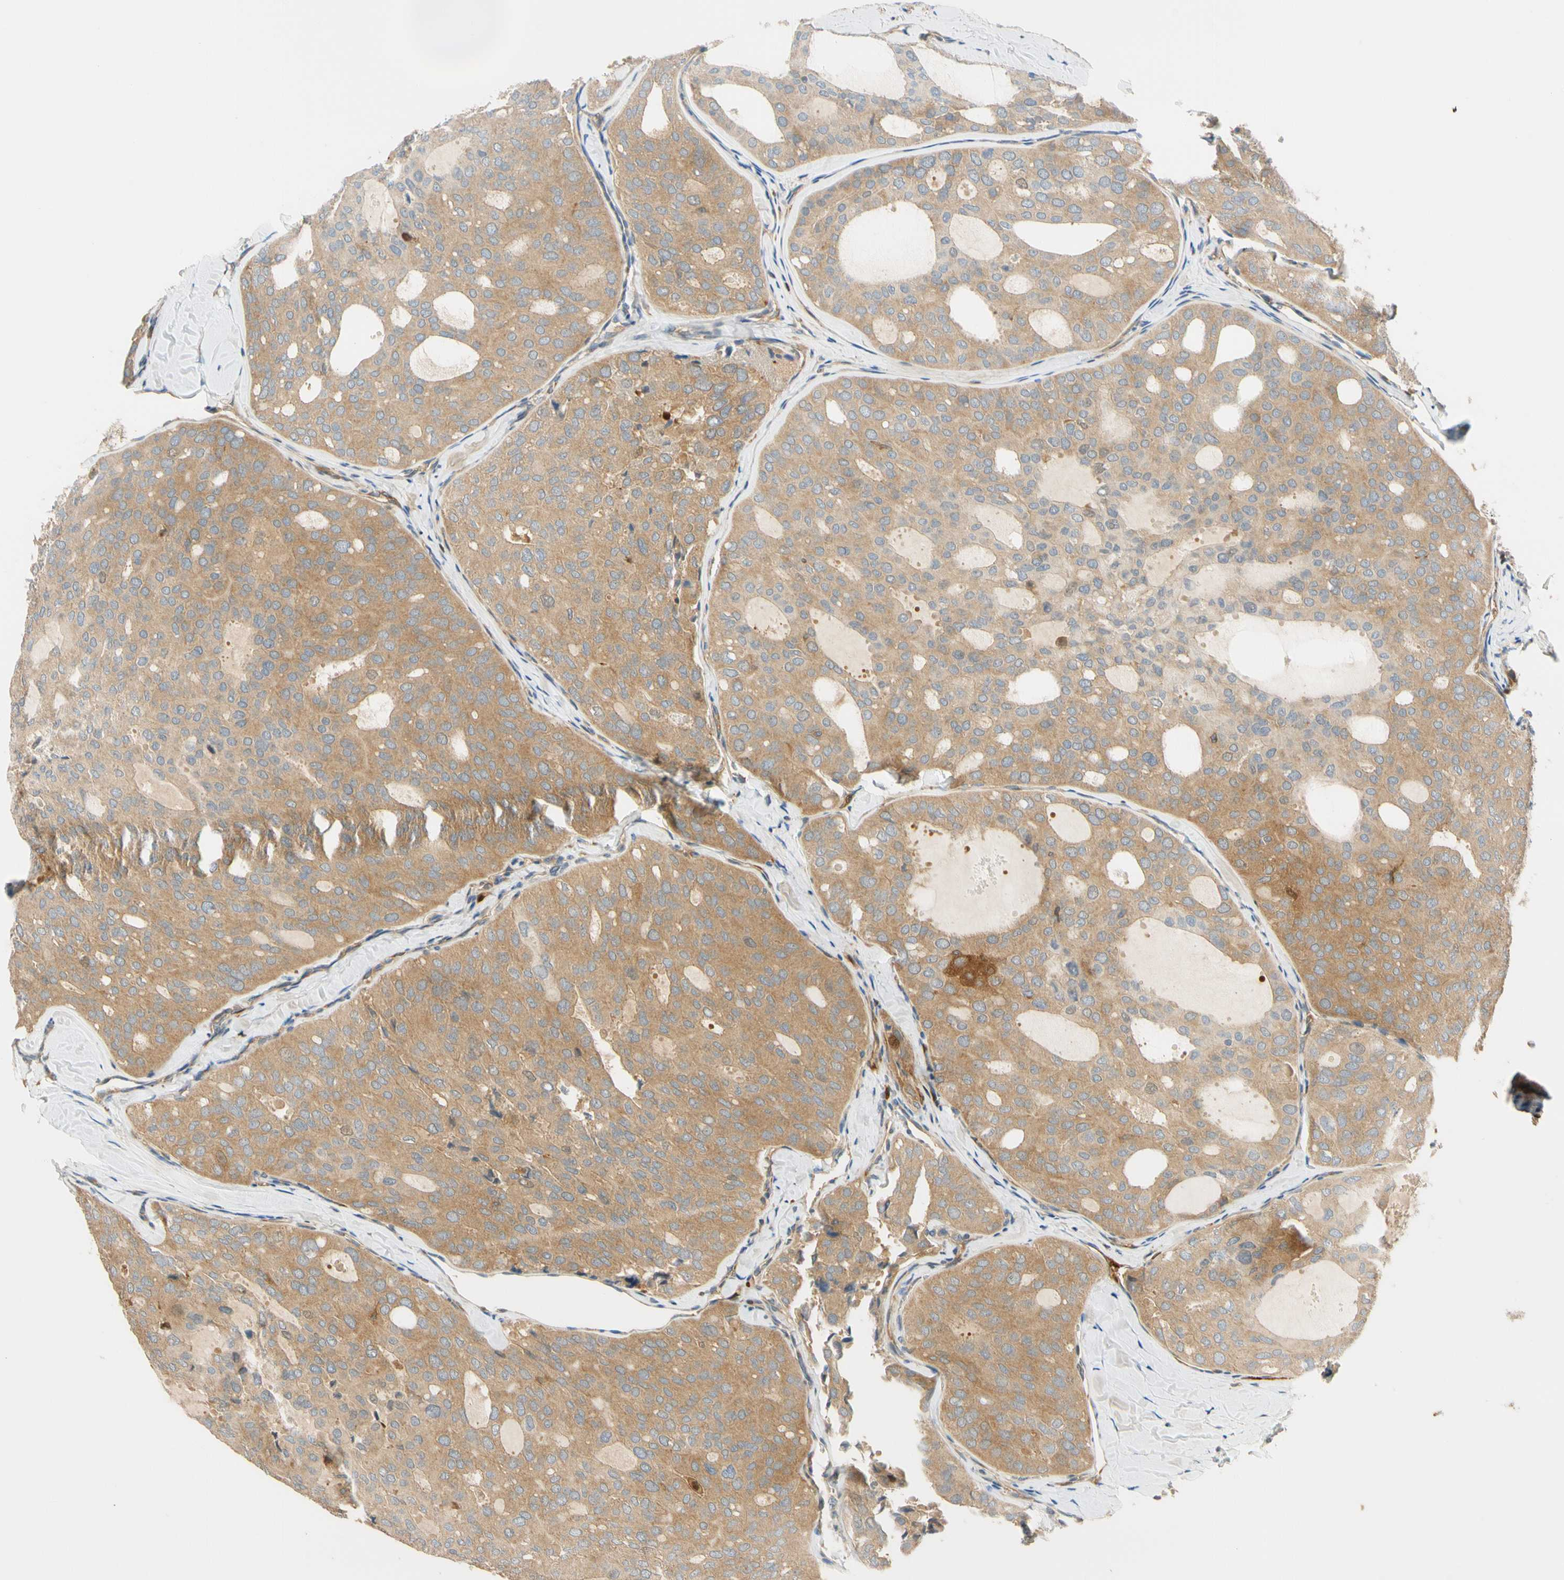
{"staining": {"intensity": "moderate", "quantity": ">75%", "location": "cytoplasmic/membranous"}, "tissue": "thyroid cancer", "cell_type": "Tumor cells", "image_type": "cancer", "snomed": [{"axis": "morphology", "description": "Follicular adenoma carcinoma, NOS"}, {"axis": "topography", "description": "Thyroid gland"}], "caption": "A micrograph showing moderate cytoplasmic/membranous staining in about >75% of tumor cells in thyroid cancer, as visualized by brown immunohistochemical staining.", "gene": "PARP14", "patient": {"sex": "male", "age": 75}}